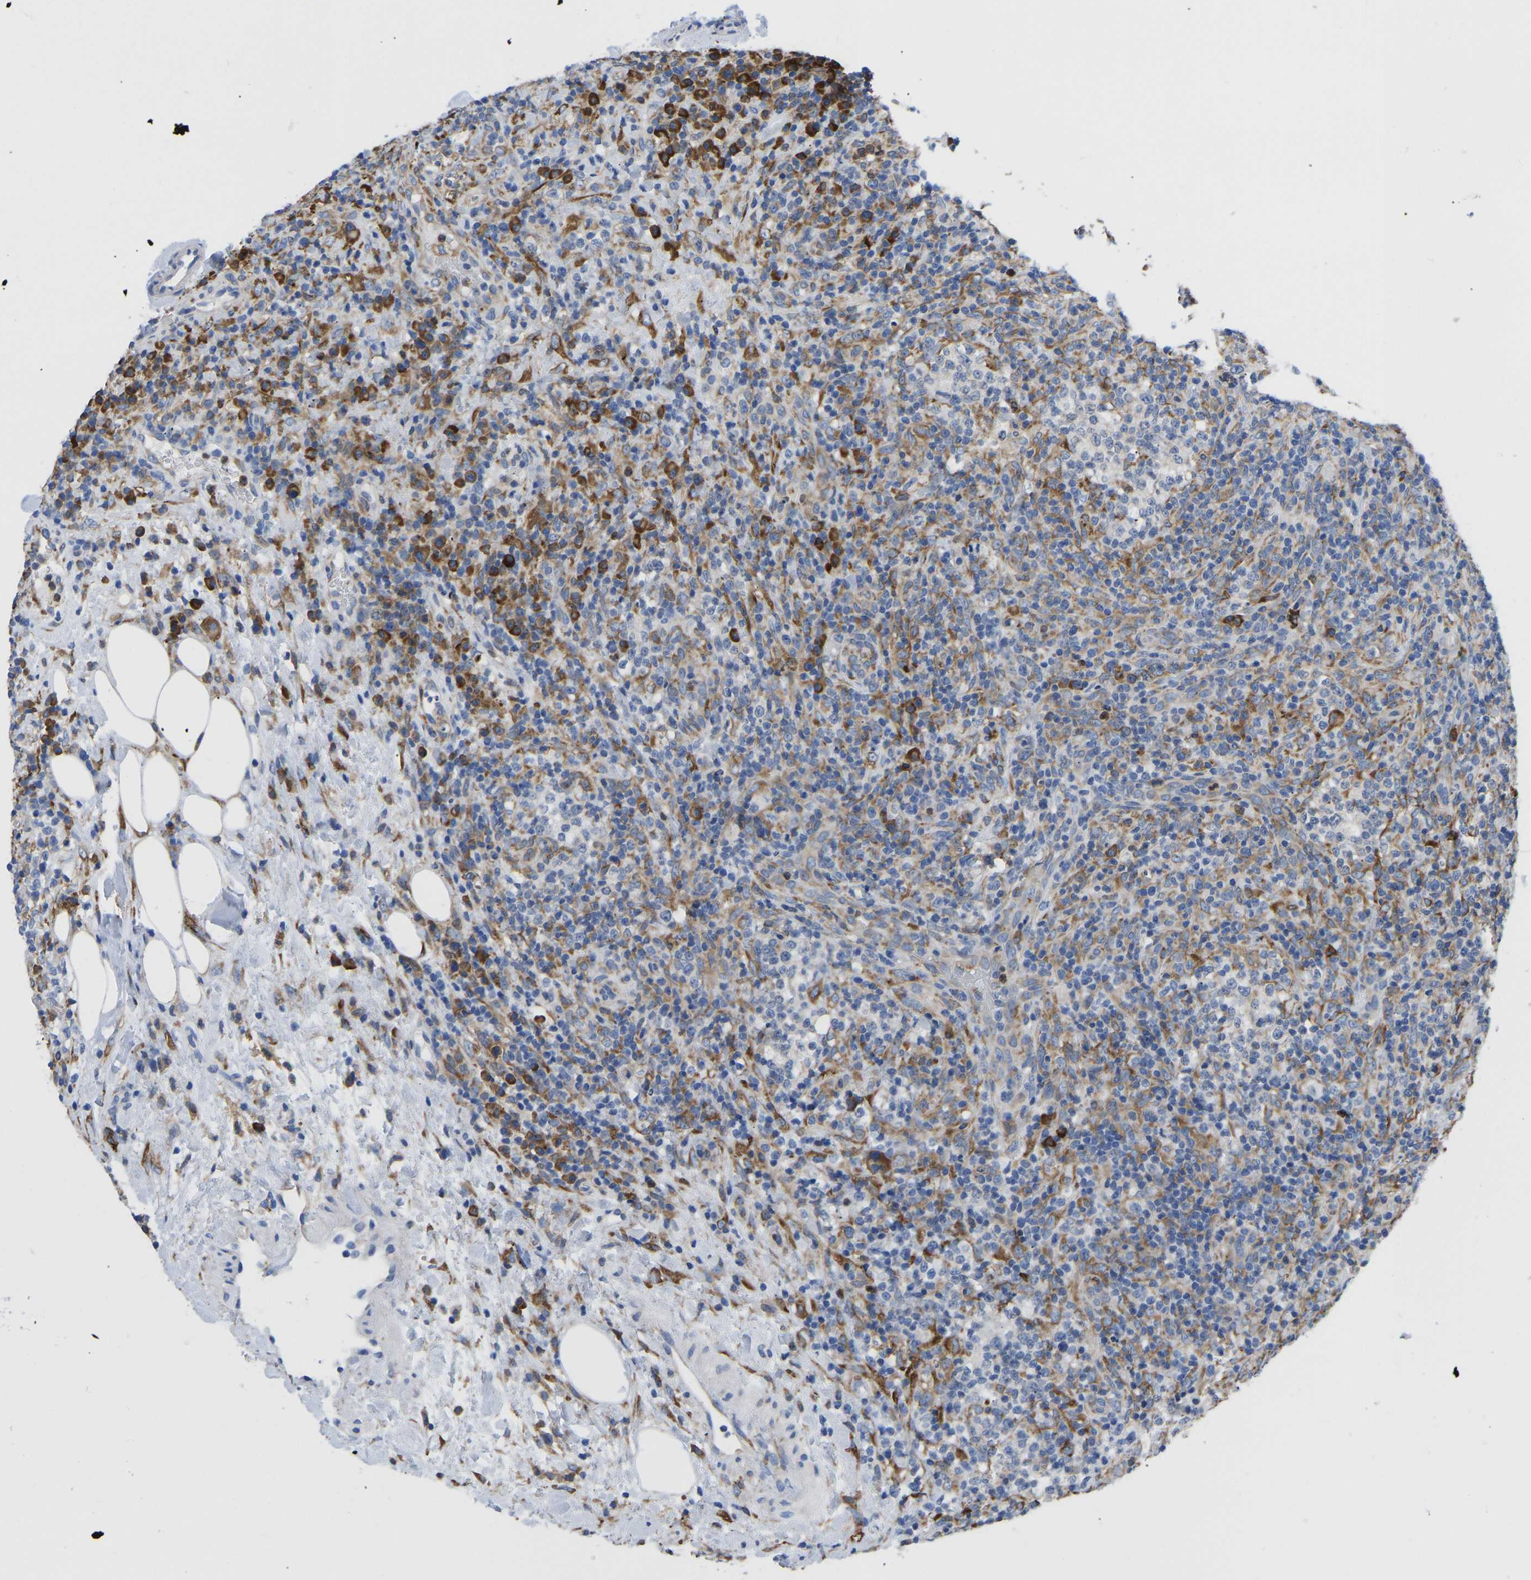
{"staining": {"intensity": "moderate", "quantity": "25%-75%", "location": "cytoplasmic/membranous"}, "tissue": "lymphoma", "cell_type": "Tumor cells", "image_type": "cancer", "snomed": [{"axis": "morphology", "description": "Malignant lymphoma, non-Hodgkin's type, High grade"}, {"axis": "topography", "description": "Lymph node"}], "caption": "About 25%-75% of tumor cells in lymphoma show moderate cytoplasmic/membranous protein positivity as visualized by brown immunohistochemical staining.", "gene": "P4HB", "patient": {"sex": "female", "age": 76}}